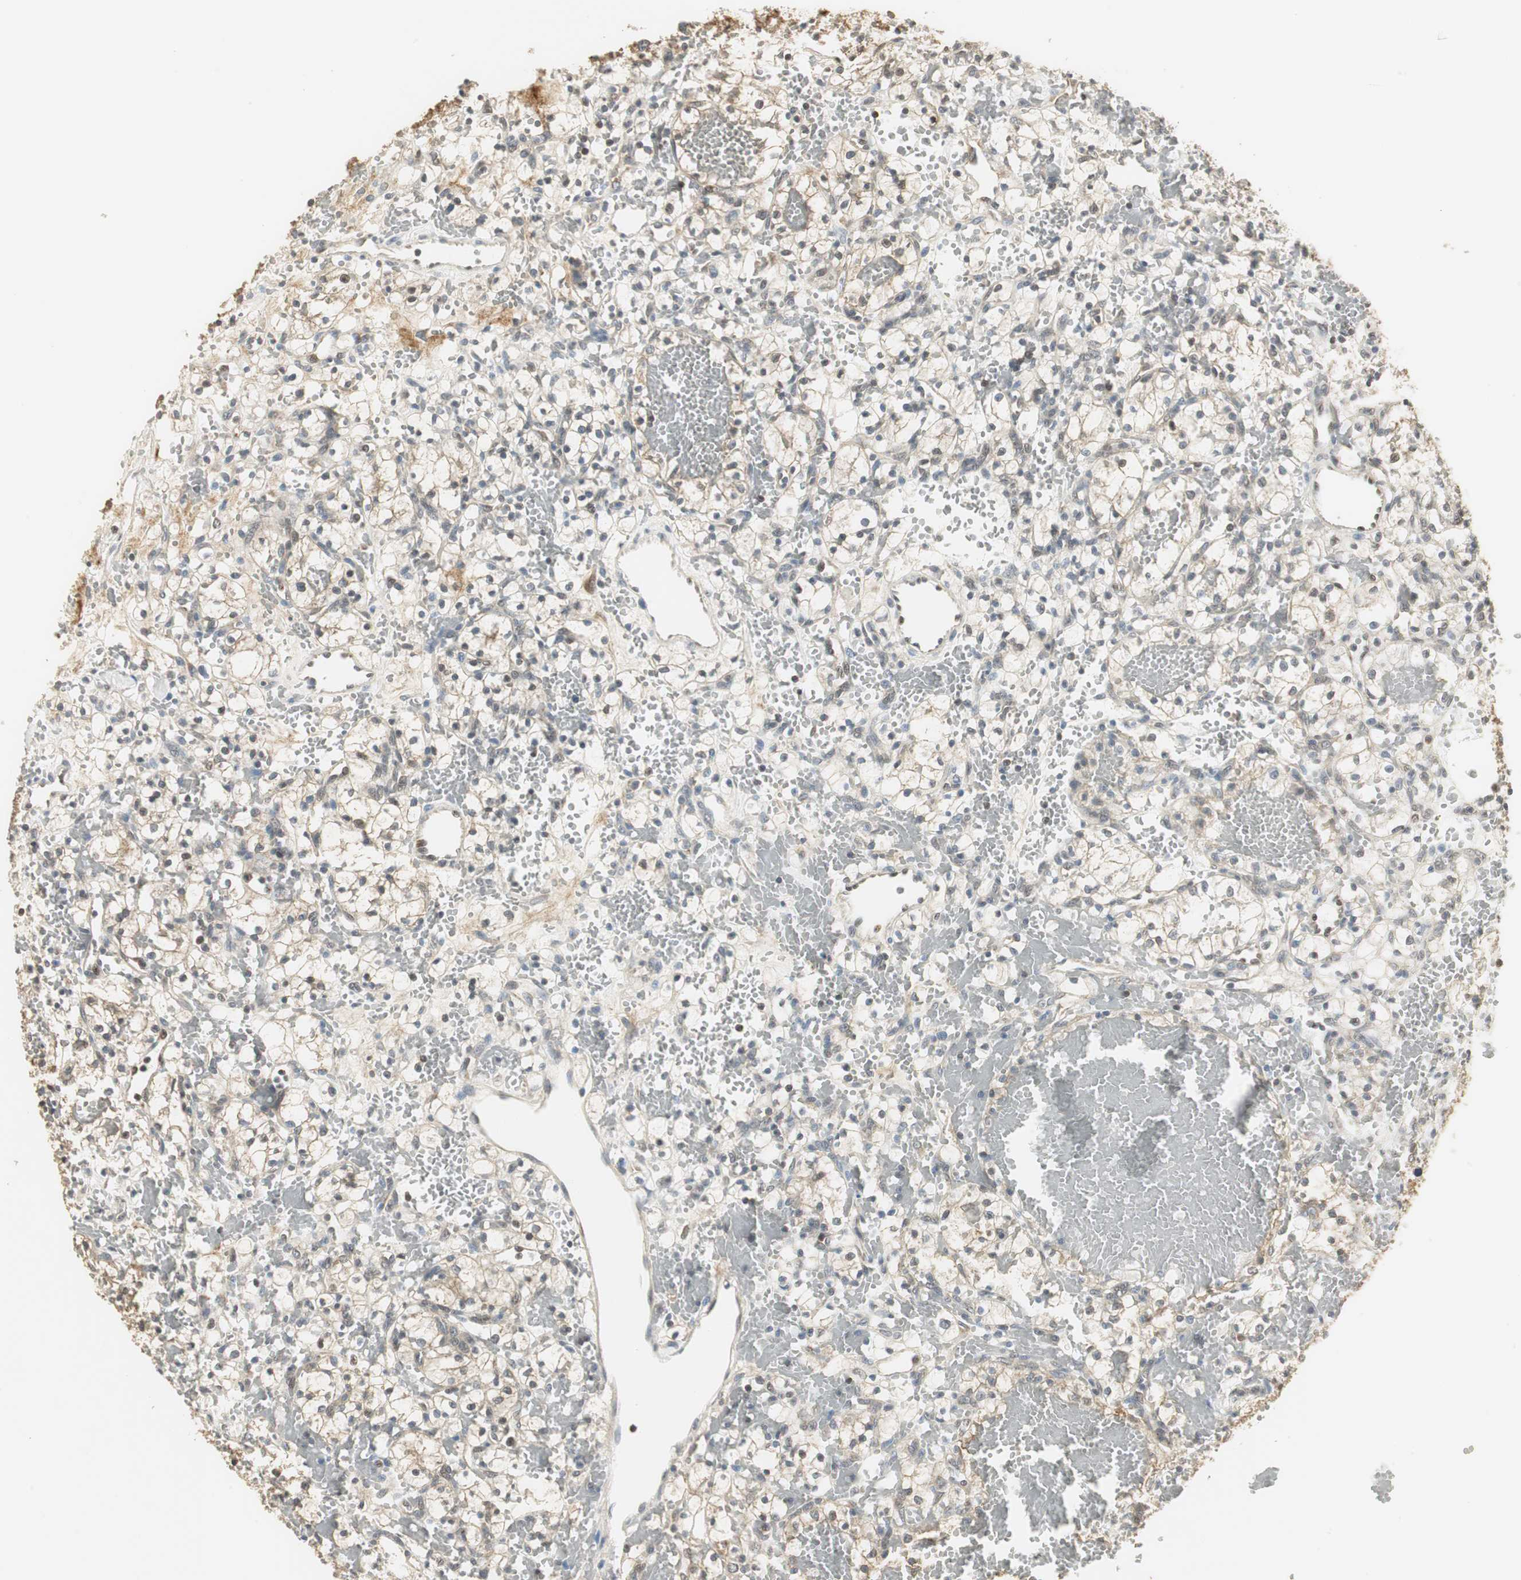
{"staining": {"intensity": "weak", "quantity": "25%-75%", "location": "cytoplasmic/membranous"}, "tissue": "renal cancer", "cell_type": "Tumor cells", "image_type": "cancer", "snomed": [{"axis": "morphology", "description": "Adenocarcinoma, NOS"}, {"axis": "topography", "description": "Kidney"}], "caption": "Immunohistochemical staining of human renal adenocarcinoma shows low levels of weak cytoplasmic/membranous positivity in about 25%-75% of tumor cells.", "gene": "CCT5", "patient": {"sex": "female", "age": 60}}